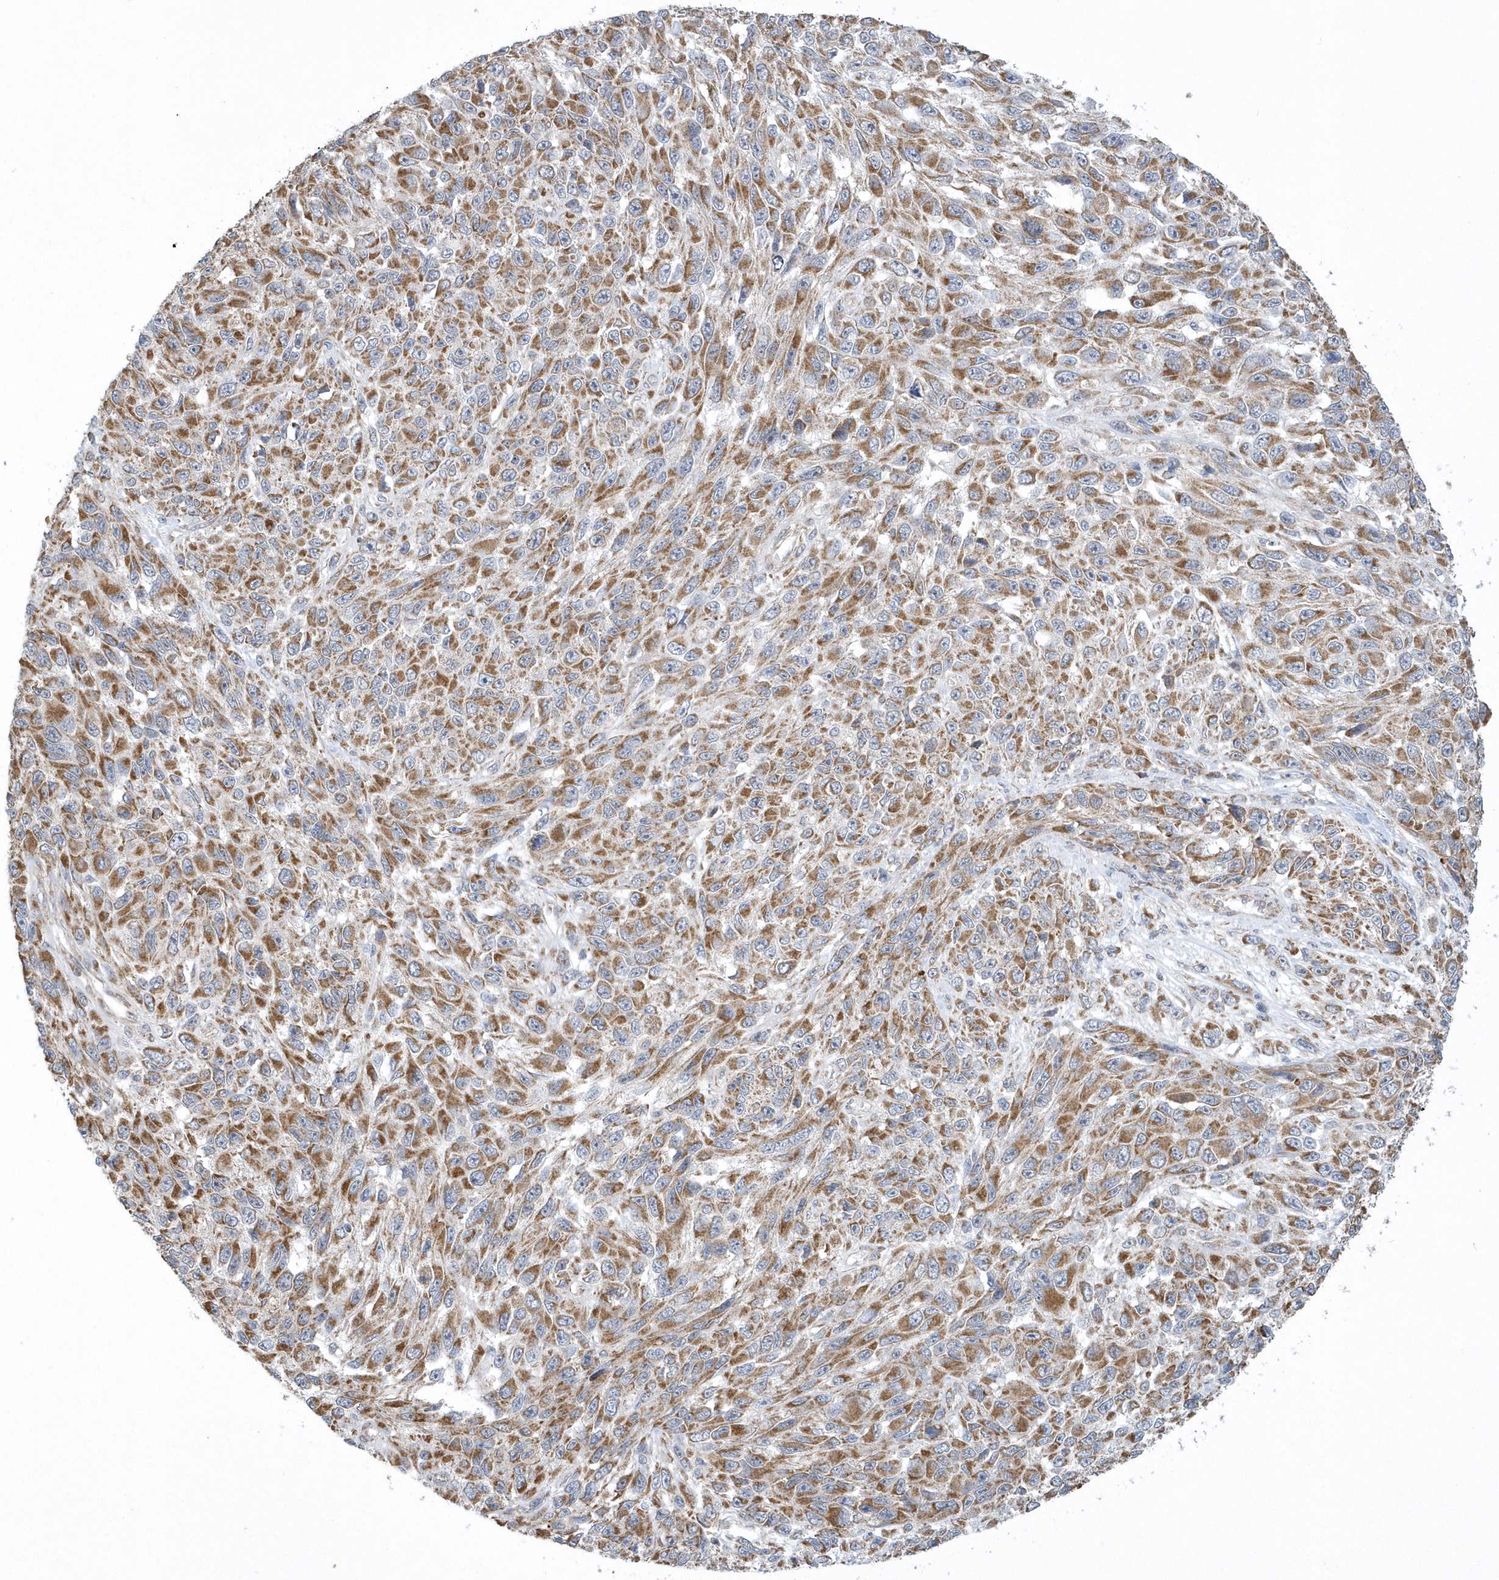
{"staining": {"intensity": "strong", "quantity": ">75%", "location": "cytoplasmic/membranous"}, "tissue": "melanoma", "cell_type": "Tumor cells", "image_type": "cancer", "snomed": [{"axis": "morphology", "description": "Malignant melanoma, NOS"}, {"axis": "topography", "description": "Skin"}], "caption": "Protein expression analysis of melanoma demonstrates strong cytoplasmic/membranous staining in approximately >75% of tumor cells.", "gene": "SLX9", "patient": {"sex": "female", "age": 96}}